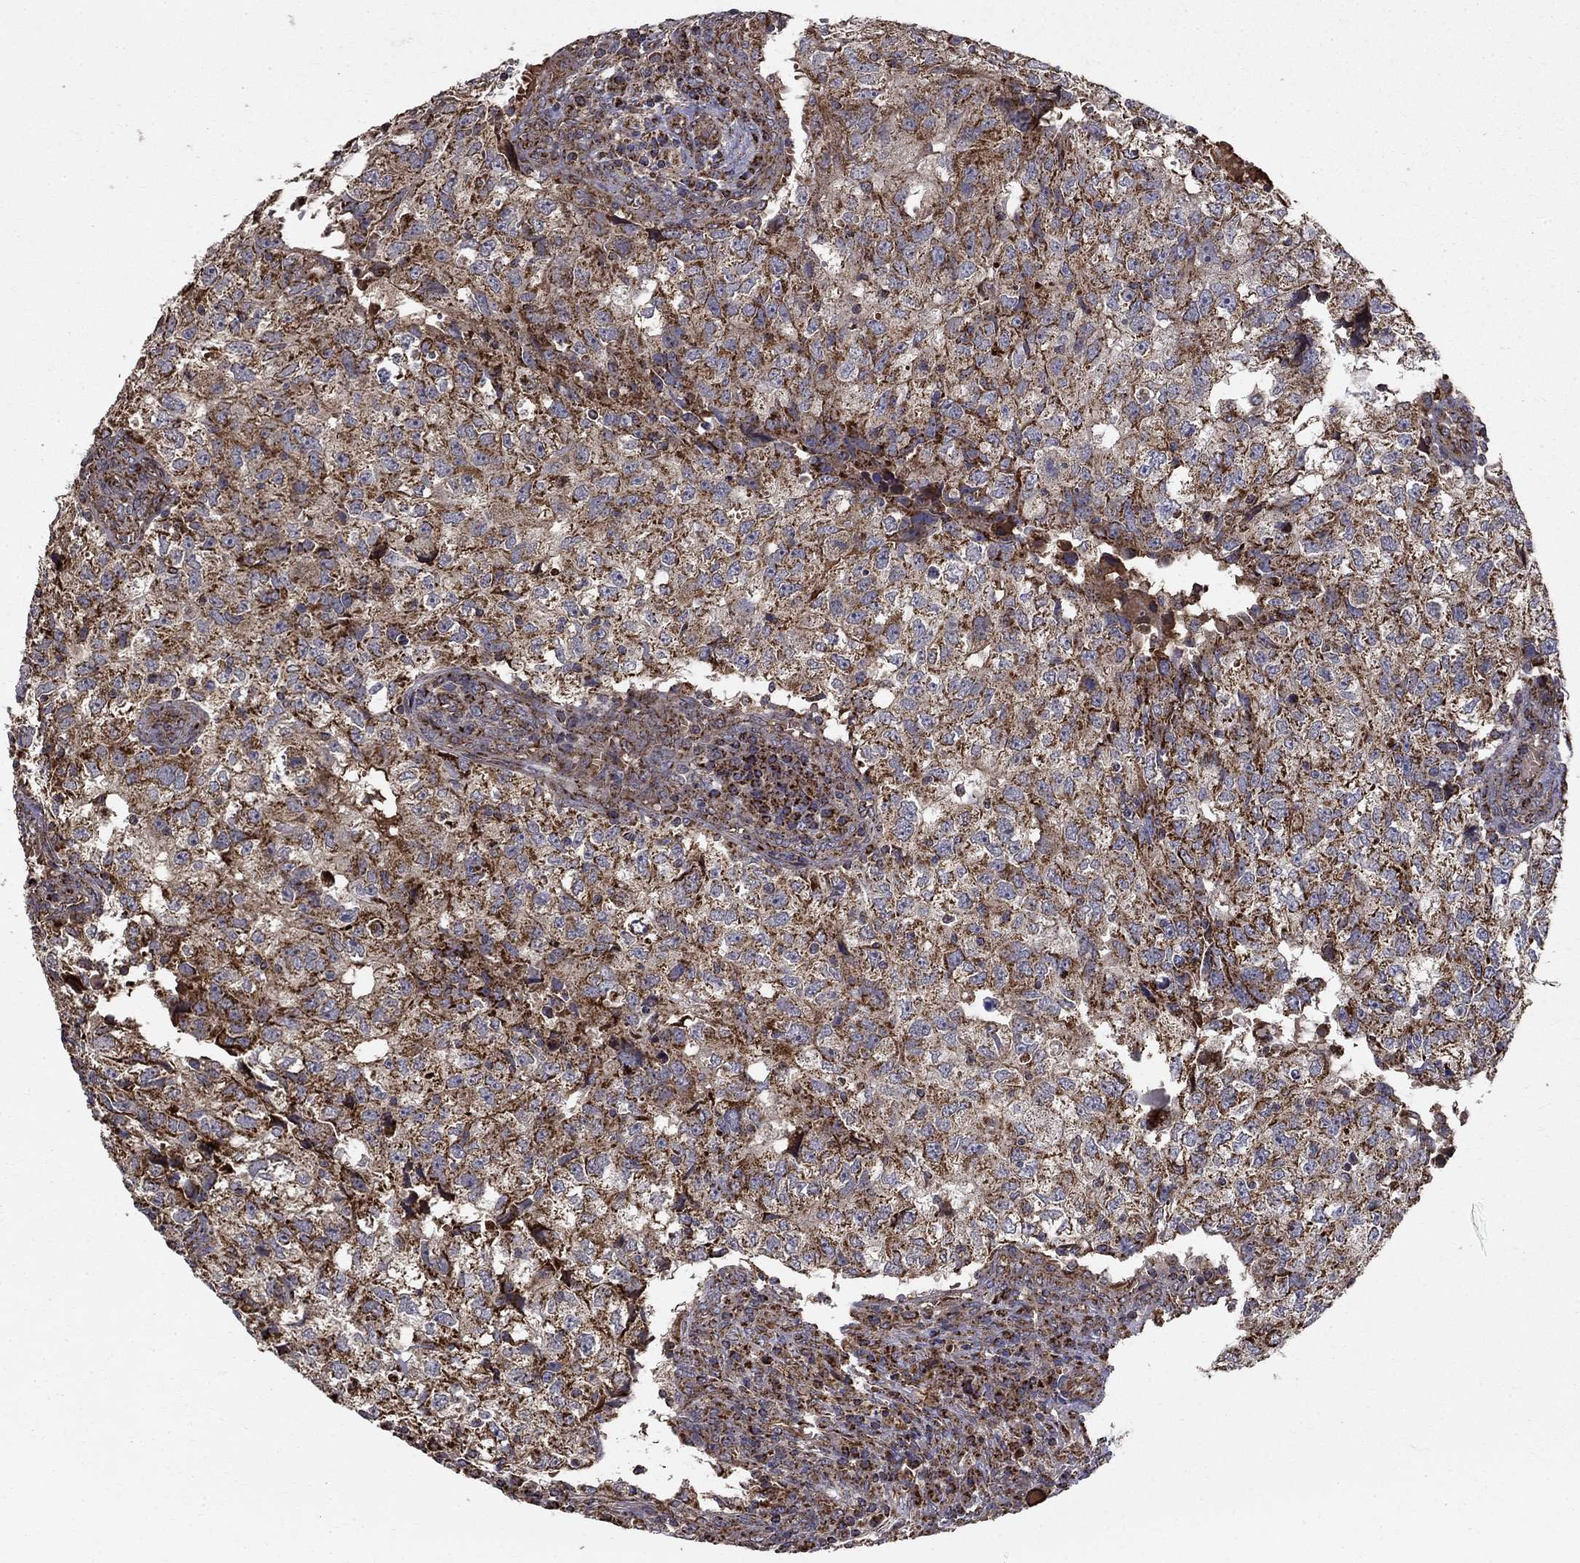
{"staining": {"intensity": "moderate", "quantity": ">75%", "location": "cytoplasmic/membranous"}, "tissue": "breast cancer", "cell_type": "Tumor cells", "image_type": "cancer", "snomed": [{"axis": "morphology", "description": "Duct carcinoma"}, {"axis": "topography", "description": "Breast"}], "caption": "There is medium levels of moderate cytoplasmic/membranous expression in tumor cells of breast cancer, as demonstrated by immunohistochemical staining (brown color).", "gene": "NDUFS8", "patient": {"sex": "female", "age": 30}}